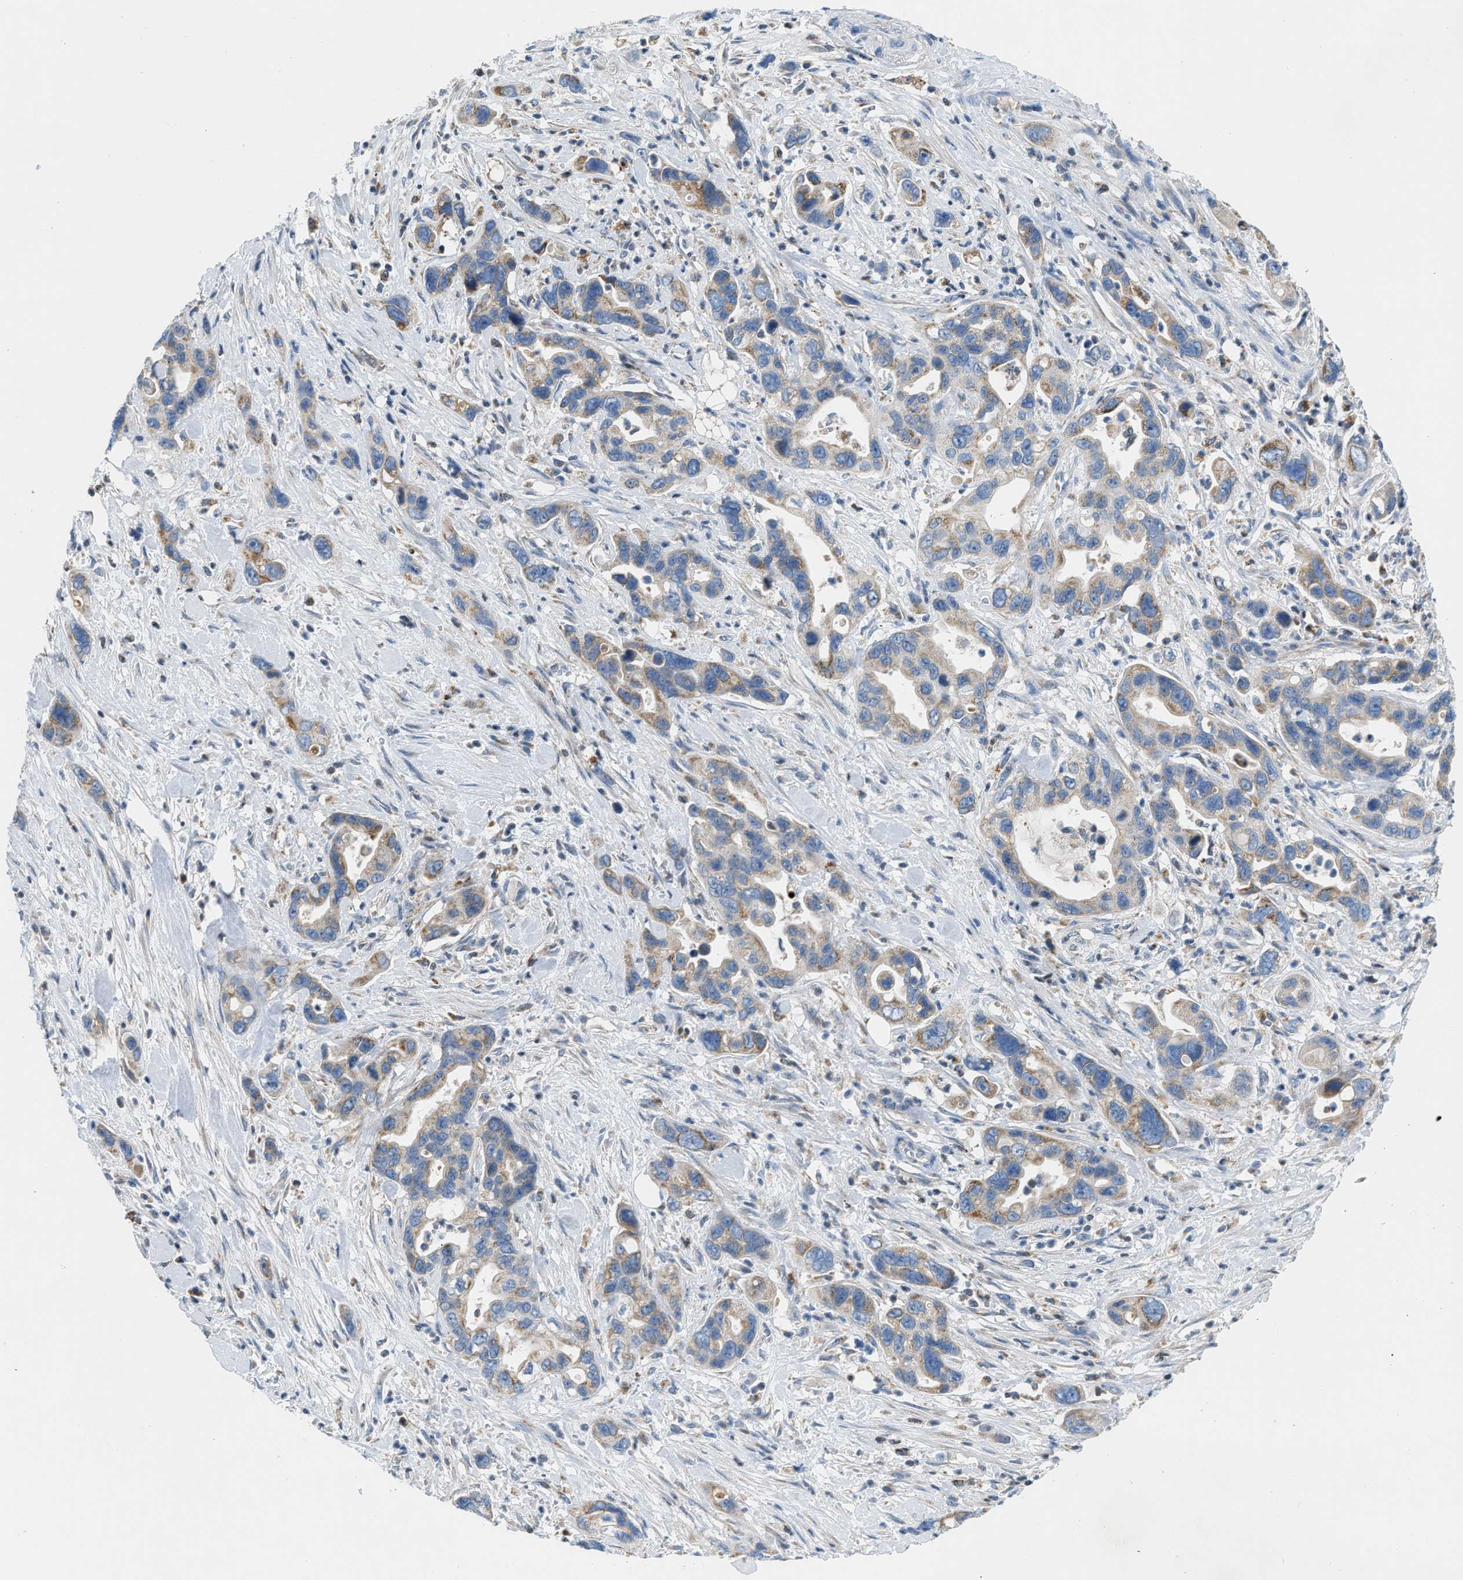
{"staining": {"intensity": "moderate", "quantity": "25%-75%", "location": "cytoplasmic/membranous"}, "tissue": "pancreatic cancer", "cell_type": "Tumor cells", "image_type": "cancer", "snomed": [{"axis": "morphology", "description": "Adenocarcinoma, NOS"}, {"axis": "topography", "description": "Pancreas"}], "caption": "Immunohistochemistry image of neoplastic tissue: pancreatic cancer (adenocarcinoma) stained using IHC demonstrates medium levels of moderate protein expression localized specifically in the cytoplasmic/membranous of tumor cells, appearing as a cytoplasmic/membranous brown color.", "gene": "ACADVL", "patient": {"sex": "female", "age": 70}}